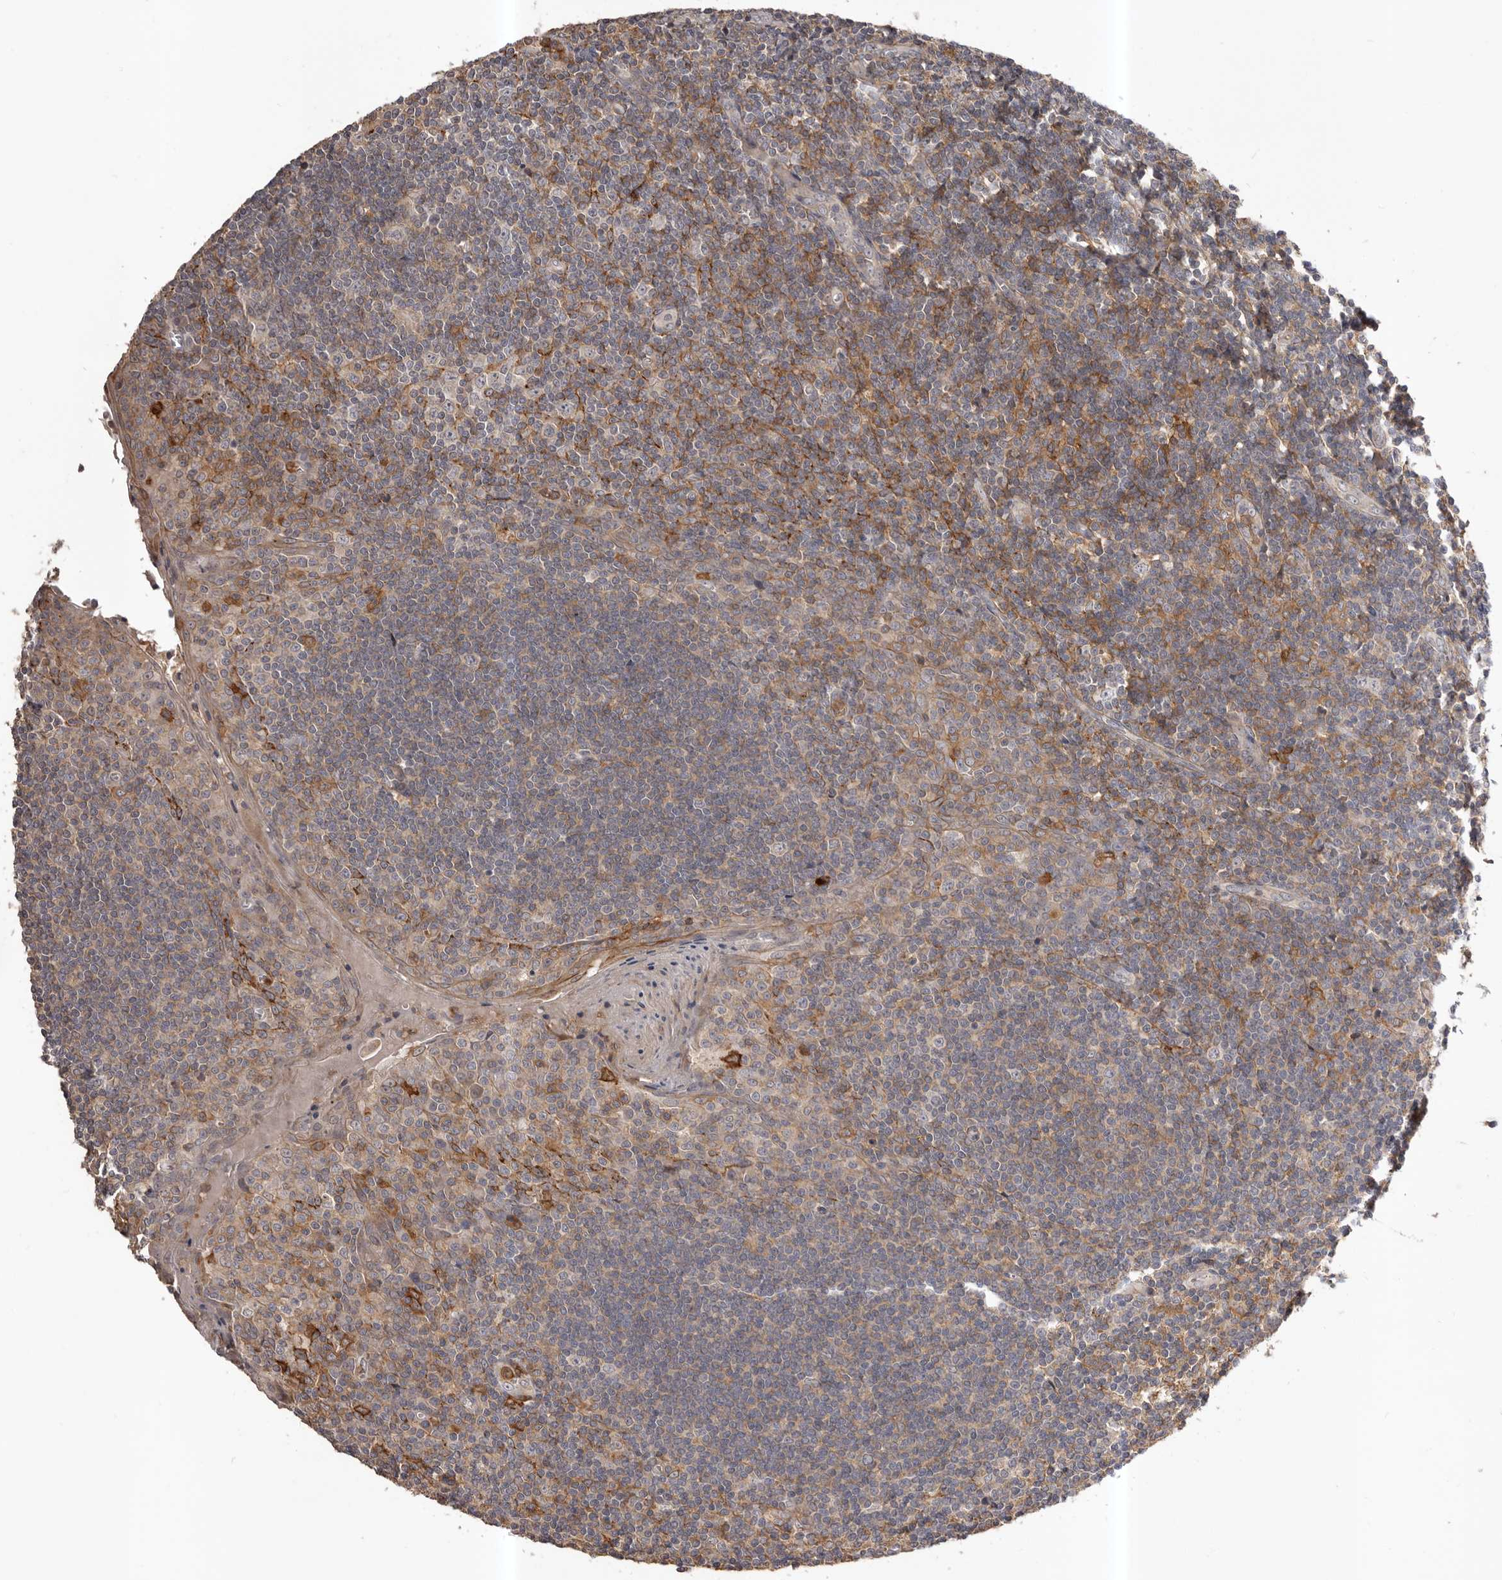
{"staining": {"intensity": "moderate", "quantity": "25%-75%", "location": "cytoplasmic/membranous"}, "tissue": "tonsil", "cell_type": "Germinal center cells", "image_type": "normal", "snomed": [{"axis": "morphology", "description": "Normal tissue, NOS"}, {"axis": "topography", "description": "Tonsil"}], "caption": "Immunohistochemical staining of unremarkable human tonsil displays moderate cytoplasmic/membranous protein expression in about 25%-75% of germinal center cells. (Brightfield microscopy of DAB IHC at high magnification).", "gene": "GLIPR2", "patient": {"sex": "male", "age": 27}}